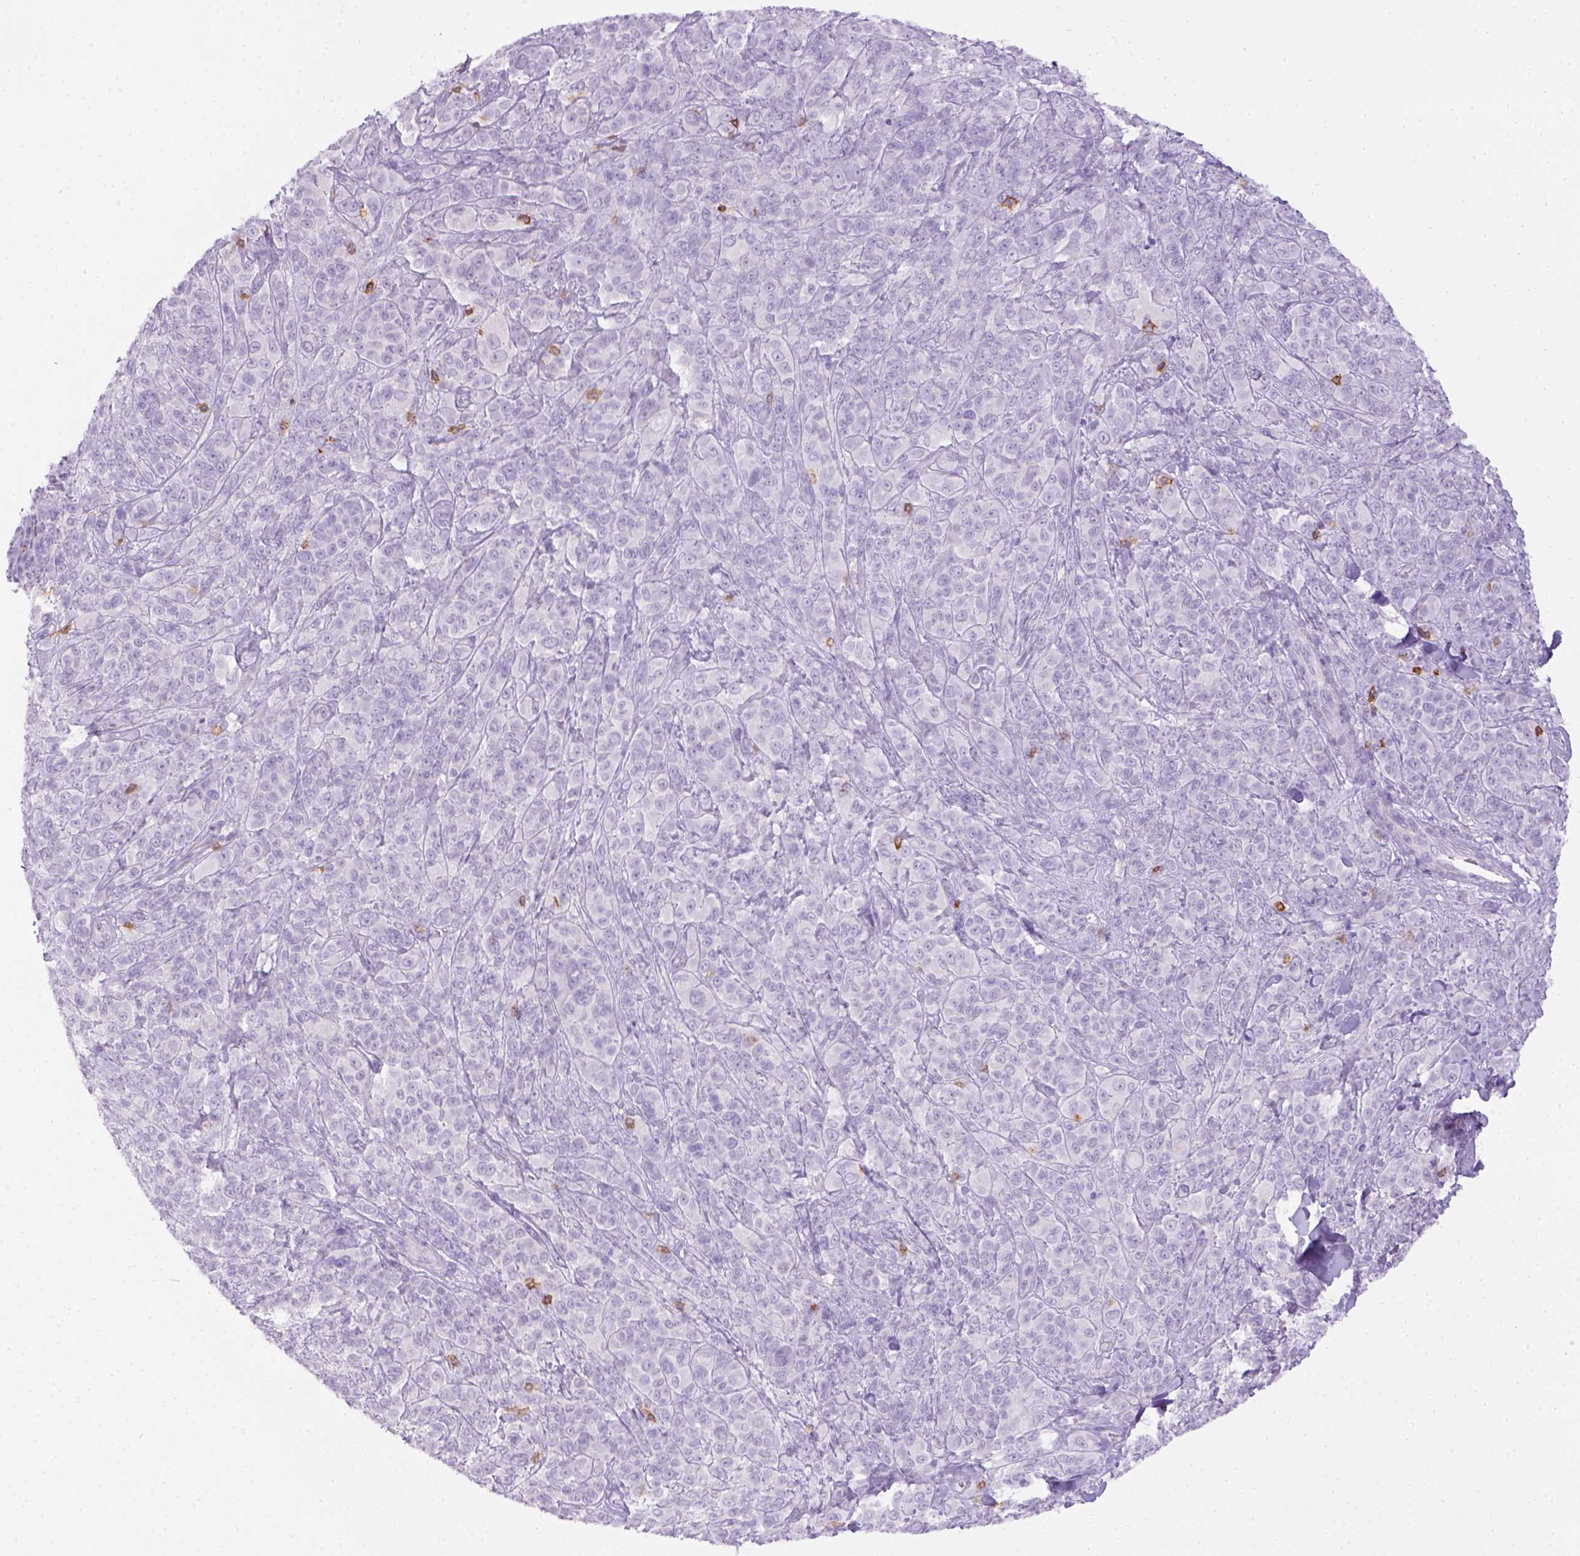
{"staining": {"intensity": "negative", "quantity": "none", "location": "none"}, "tissue": "melanoma", "cell_type": "Tumor cells", "image_type": "cancer", "snomed": [{"axis": "morphology", "description": "Malignant melanoma, NOS"}, {"axis": "topography", "description": "Skin"}], "caption": "Immunohistochemistry (IHC) of malignant melanoma shows no staining in tumor cells. (DAB immunohistochemistry (IHC), high magnification).", "gene": "CD3E", "patient": {"sex": "female", "age": 87}}